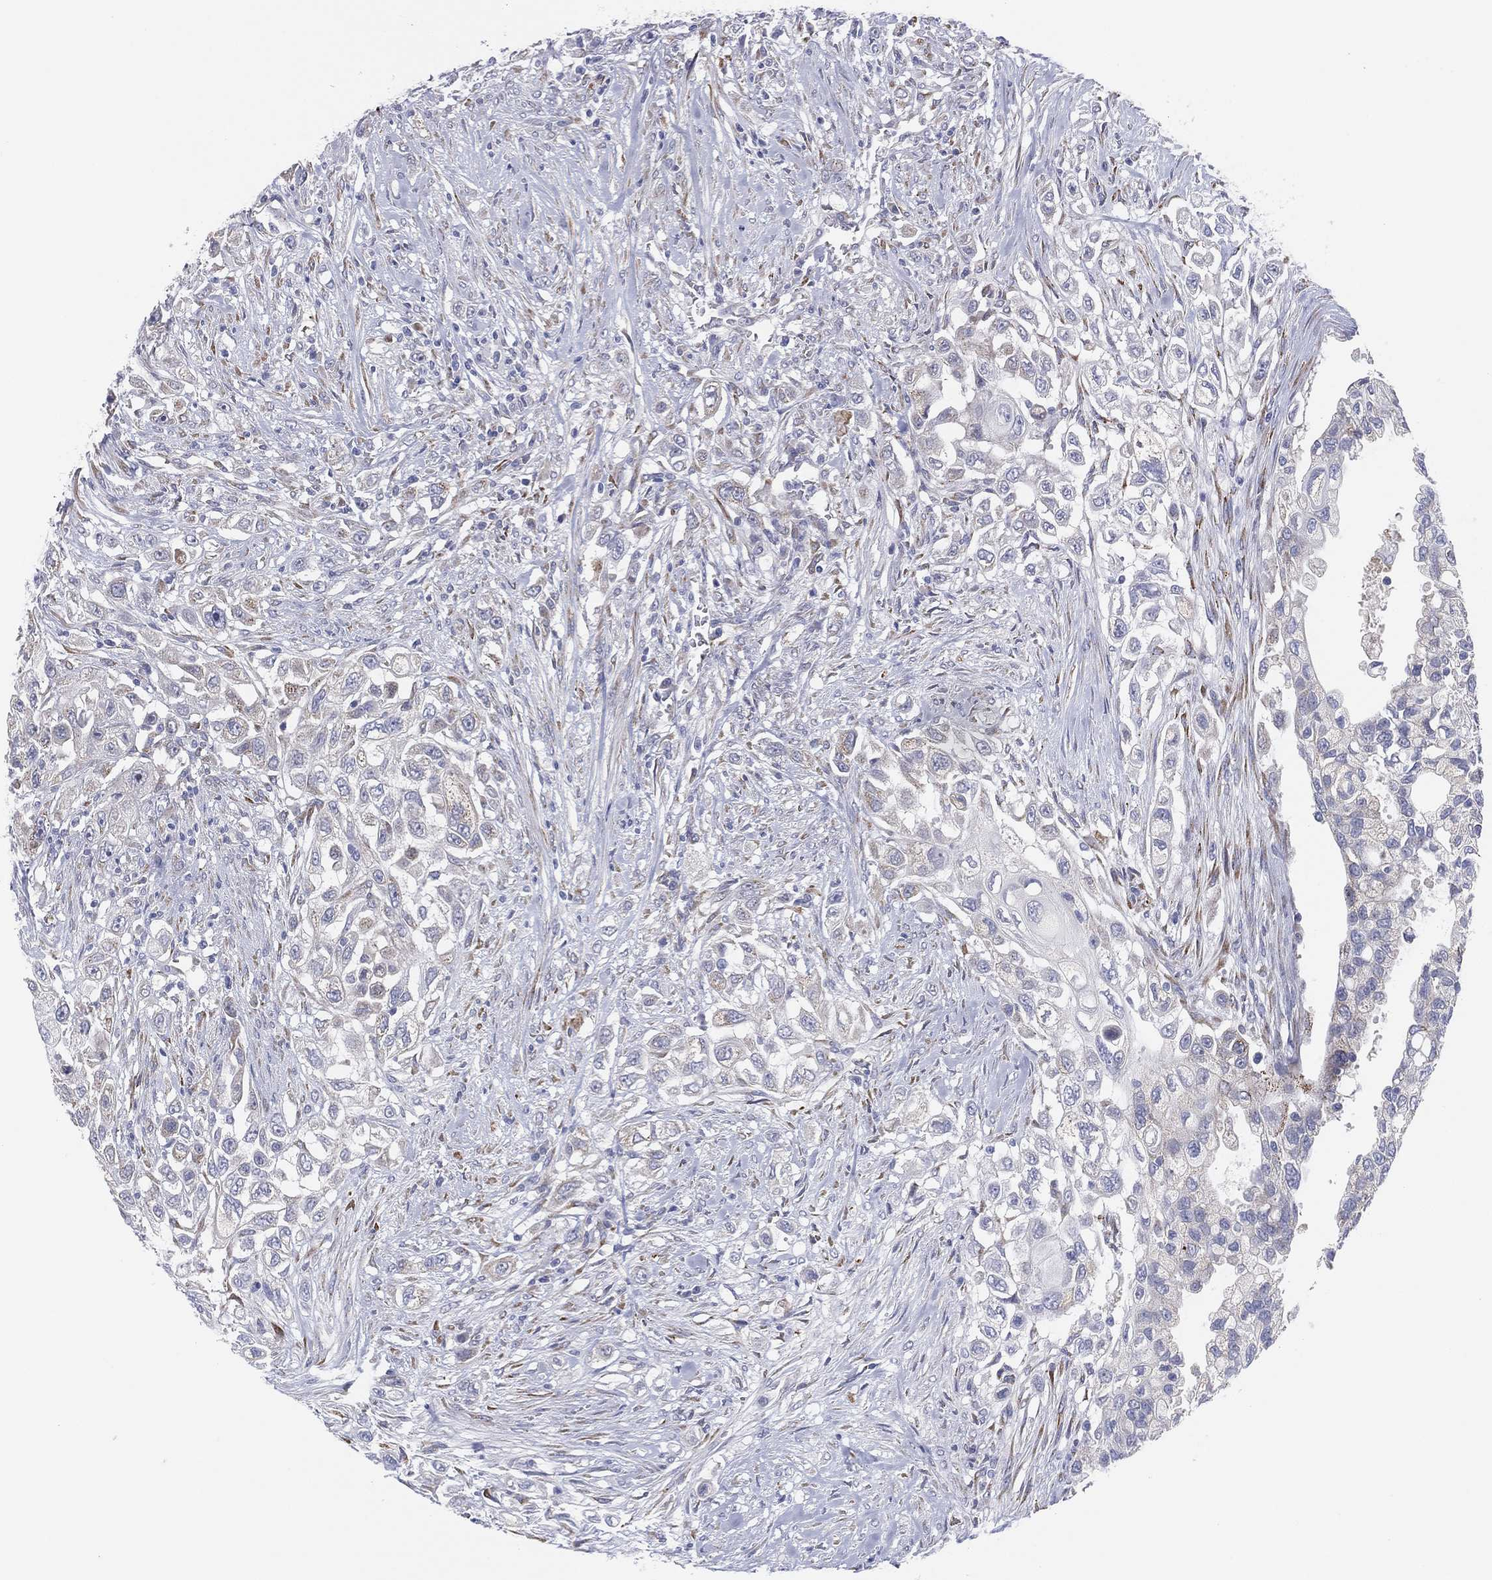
{"staining": {"intensity": "weak", "quantity": "<25%", "location": "cytoplasmic/membranous"}, "tissue": "urothelial cancer", "cell_type": "Tumor cells", "image_type": "cancer", "snomed": [{"axis": "morphology", "description": "Urothelial carcinoma, High grade"}, {"axis": "topography", "description": "Urinary bladder"}], "caption": "Immunohistochemical staining of urothelial carcinoma (high-grade) shows no significant expression in tumor cells.", "gene": "MLF1", "patient": {"sex": "female", "age": 56}}